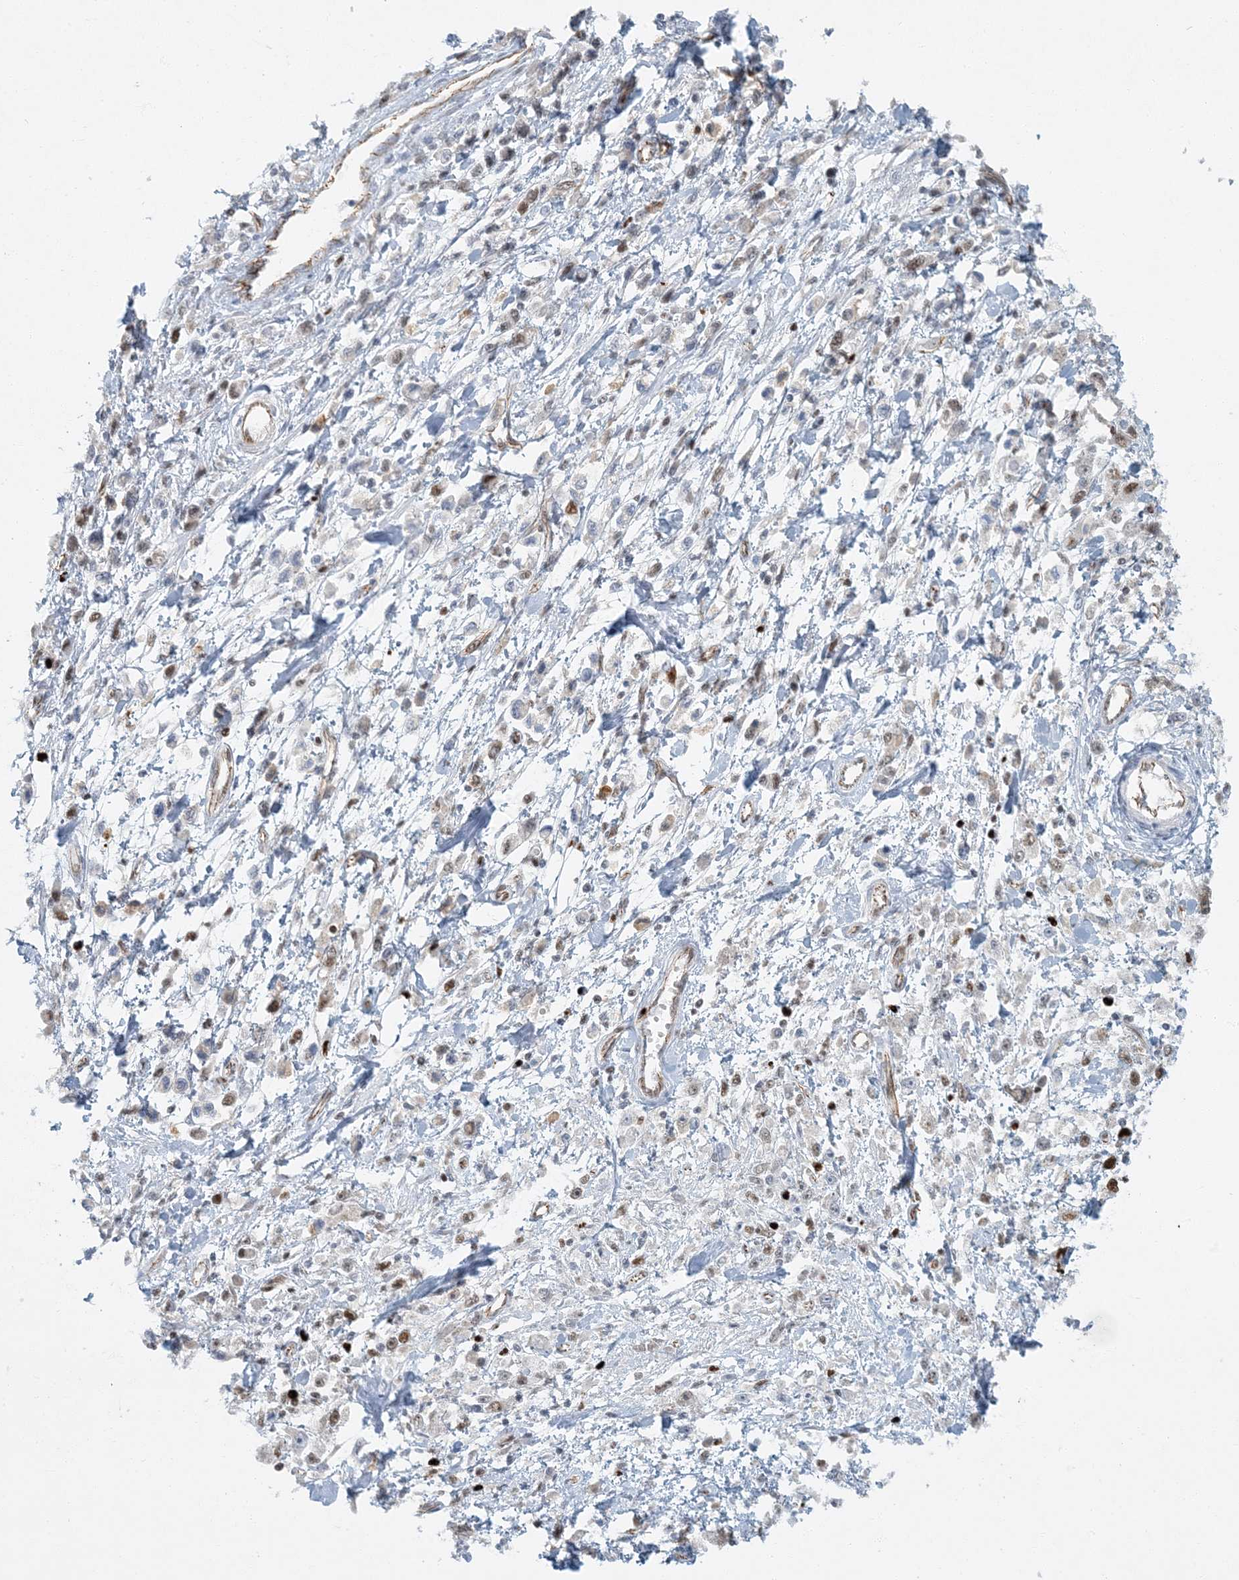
{"staining": {"intensity": "weak", "quantity": "<25%", "location": "nuclear"}, "tissue": "stomach cancer", "cell_type": "Tumor cells", "image_type": "cancer", "snomed": [{"axis": "morphology", "description": "Adenocarcinoma, NOS"}, {"axis": "topography", "description": "Stomach"}], "caption": "Protein analysis of adenocarcinoma (stomach) displays no significant positivity in tumor cells. (DAB IHC, high magnification).", "gene": "AK9", "patient": {"sex": "female", "age": 59}}